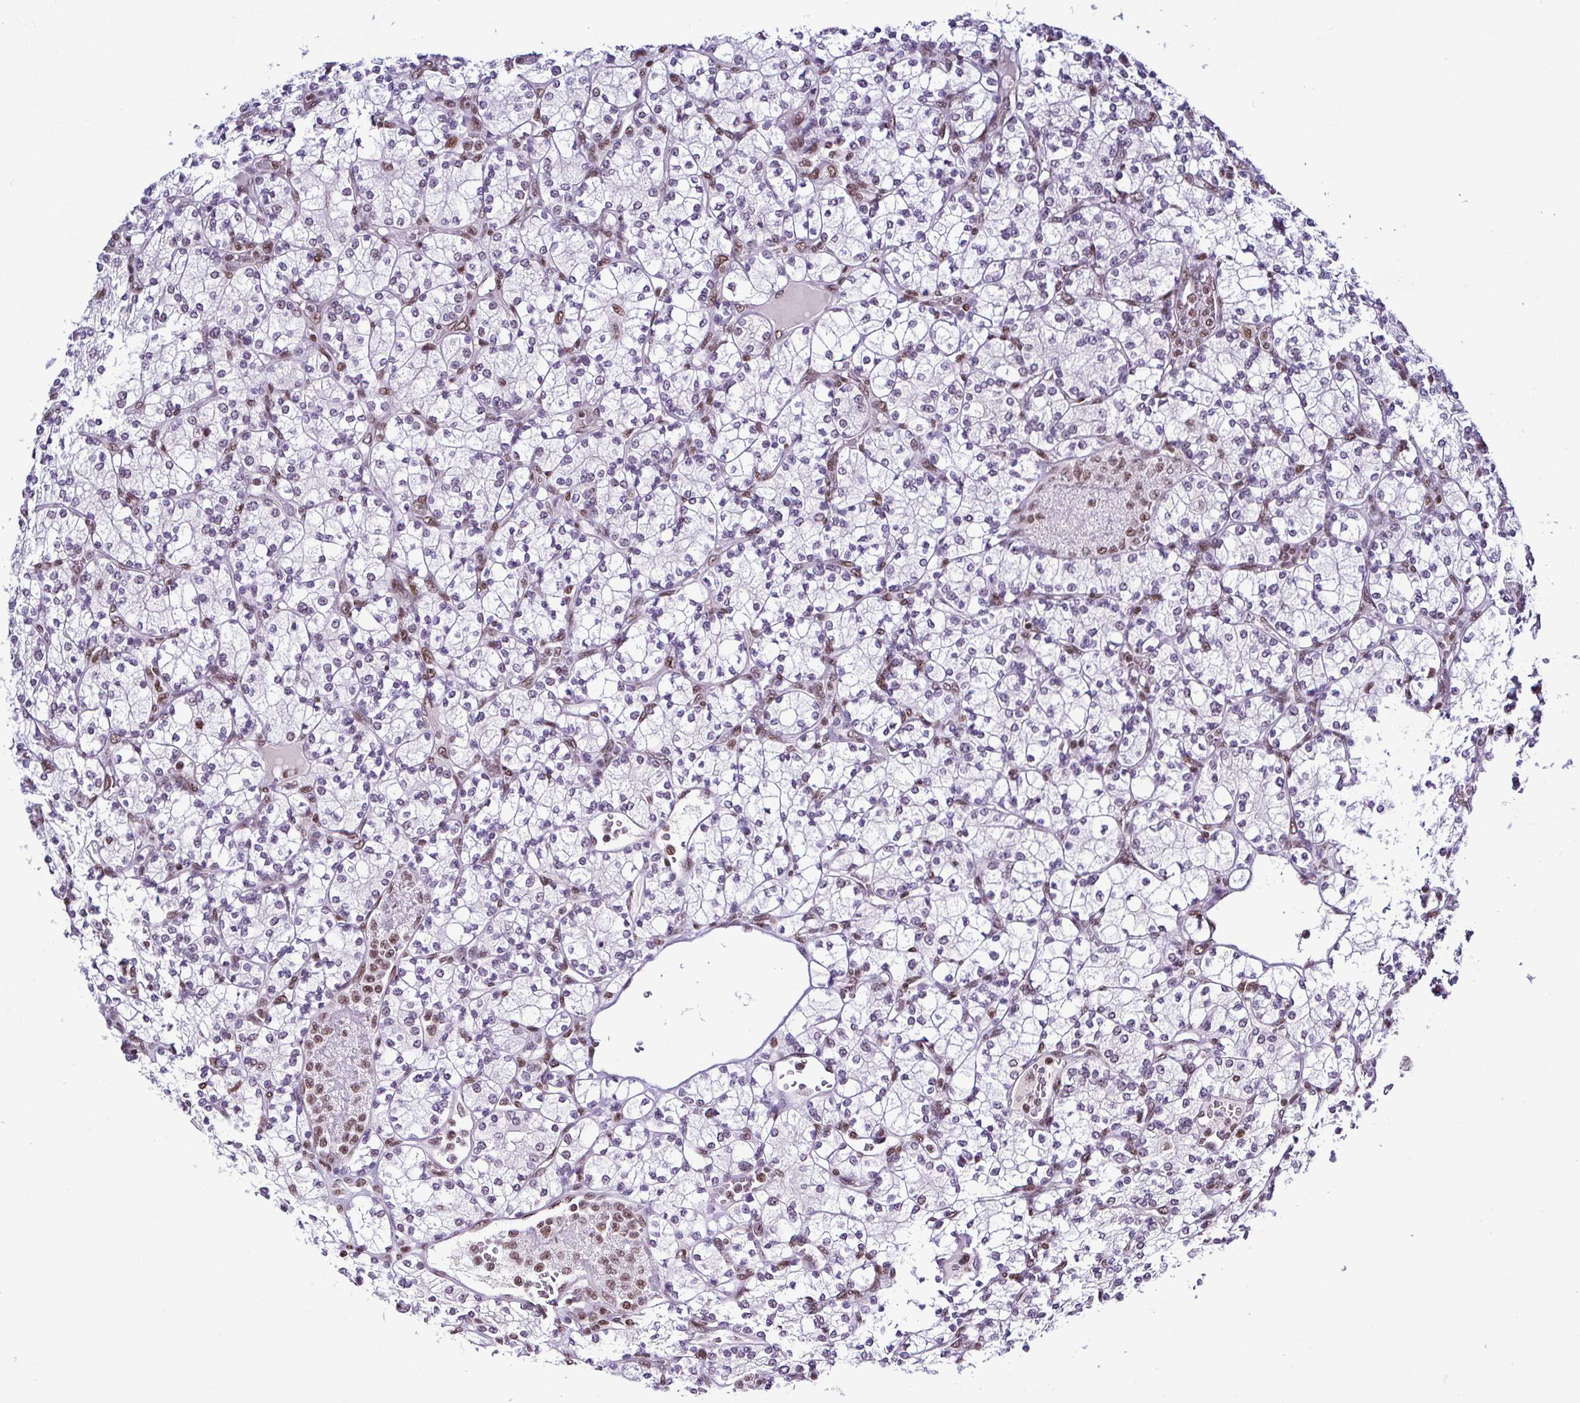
{"staining": {"intensity": "negative", "quantity": "none", "location": "none"}, "tissue": "renal cancer", "cell_type": "Tumor cells", "image_type": "cancer", "snomed": [{"axis": "morphology", "description": "Adenocarcinoma, NOS"}, {"axis": "topography", "description": "Kidney"}], "caption": "A high-resolution image shows immunohistochemistry (IHC) staining of adenocarcinoma (renal), which displays no significant staining in tumor cells.", "gene": "DR1", "patient": {"sex": "male", "age": 77}}